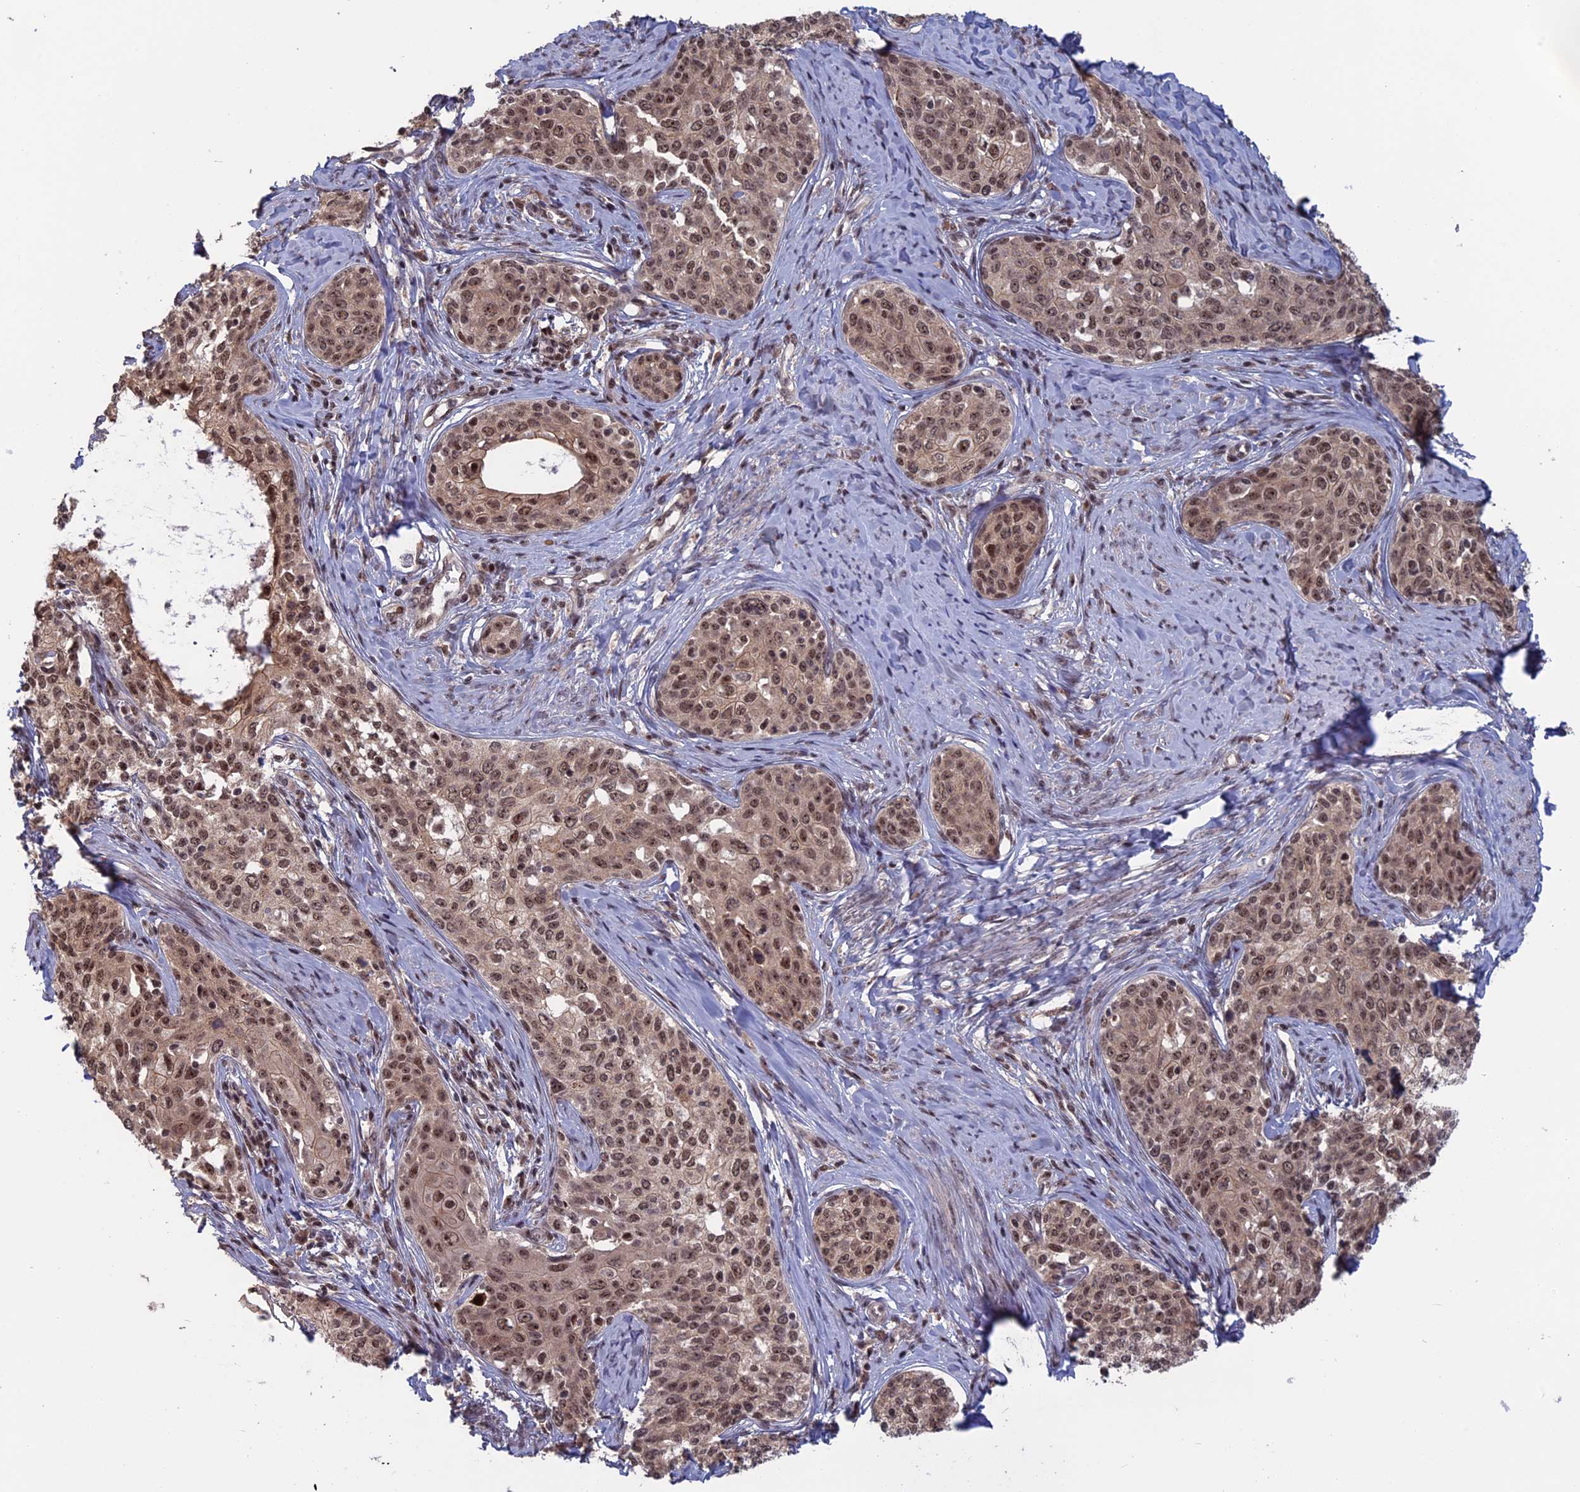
{"staining": {"intensity": "moderate", "quantity": ">75%", "location": "nuclear"}, "tissue": "cervical cancer", "cell_type": "Tumor cells", "image_type": "cancer", "snomed": [{"axis": "morphology", "description": "Squamous cell carcinoma, NOS"}, {"axis": "morphology", "description": "Adenocarcinoma, NOS"}, {"axis": "topography", "description": "Cervix"}], "caption": "Immunohistochemistry (IHC) micrograph of neoplastic tissue: cervical adenocarcinoma stained using immunohistochemistry (IHC) displays medium levels of moderate protein expression localized specifically in the nuclear of tumor cells, appearing as a nuclear brown color.", "gene": "CACTIN", "patient": {"sex": "female", "age": 52}}